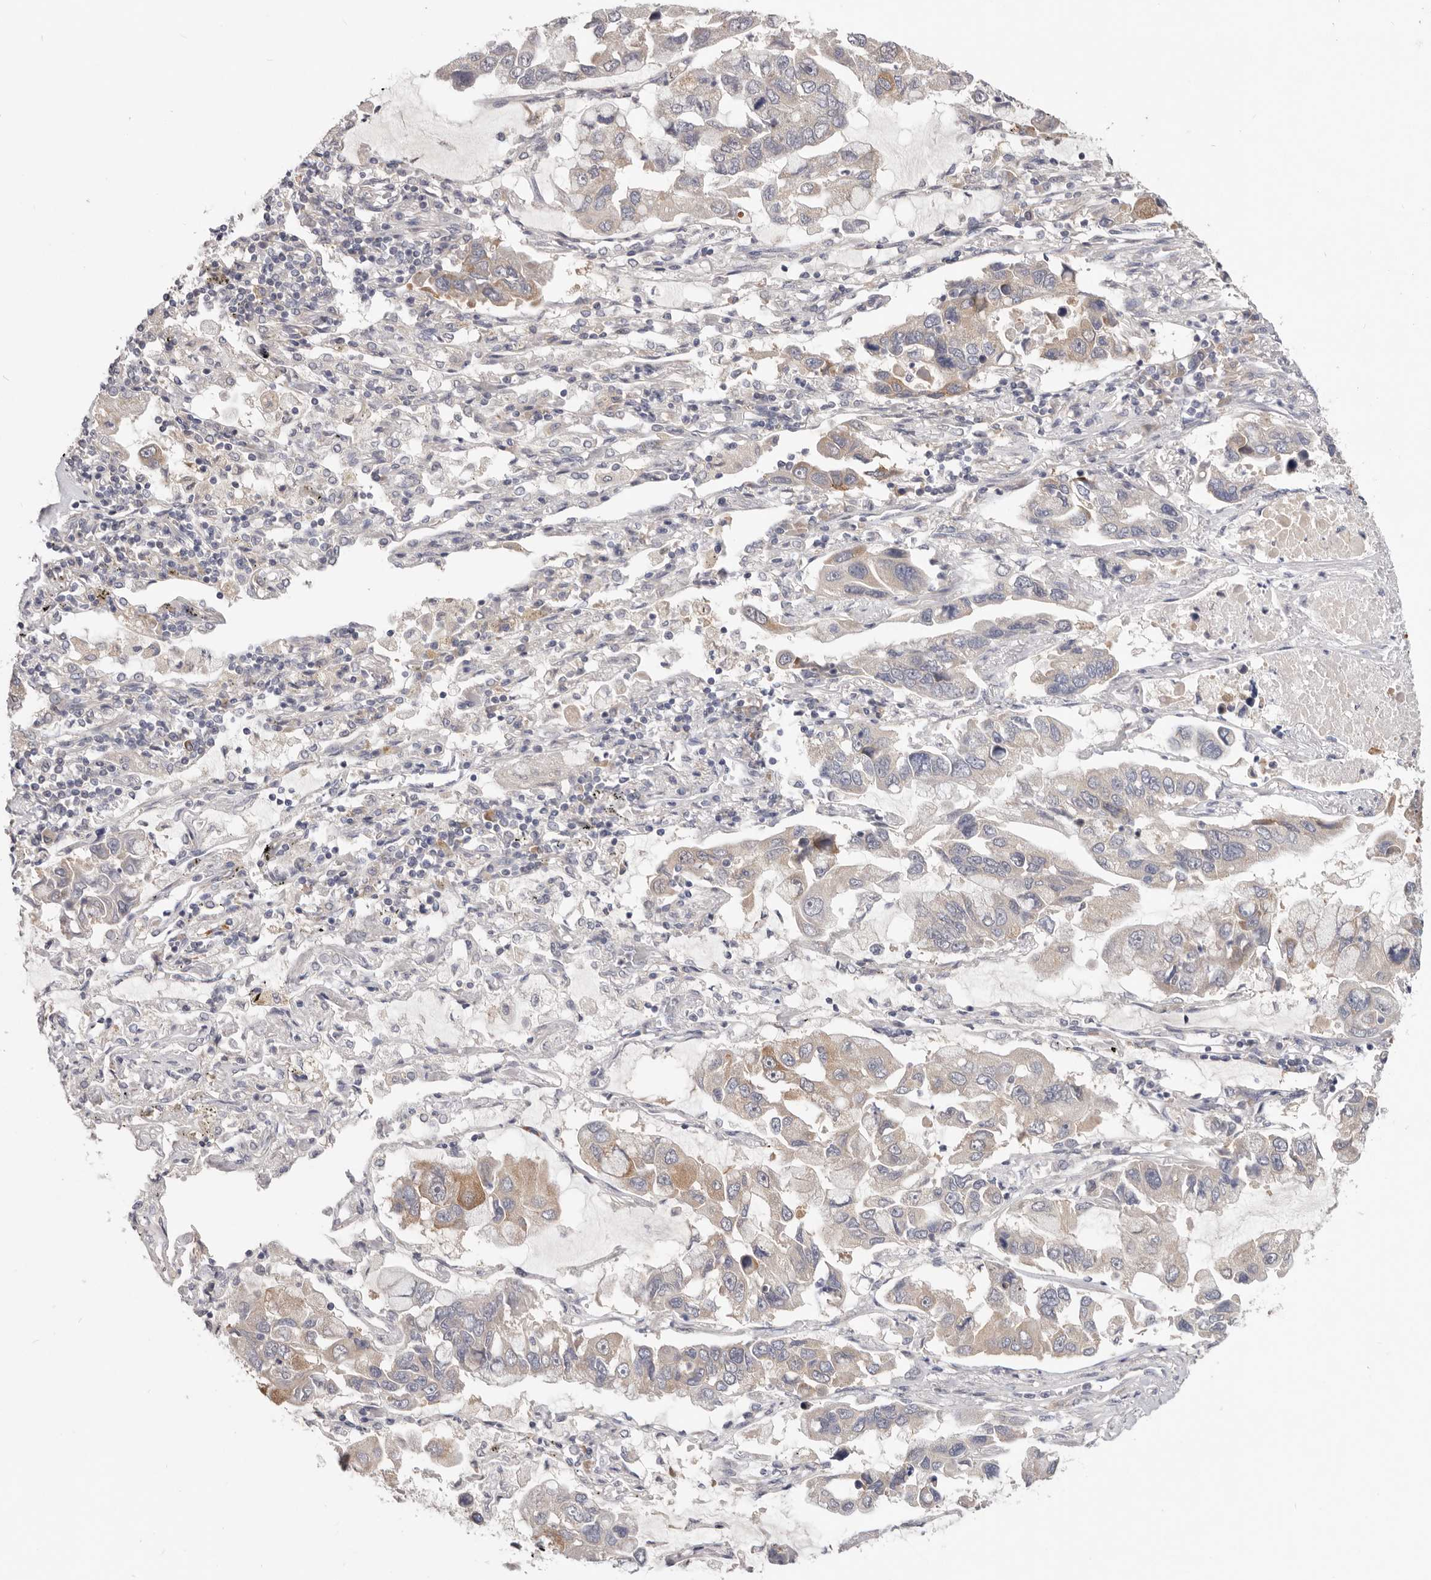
{"staining": {"intensity": "moderate", "quantity": "<25%", "location": "cytoplasmic/membranous"}, "tissue": "lung cancer", "cell_type": "Tumor cells", "image_type": "cancer", "snomed": [{"axis": "morphology", "description": "Adenocarcinoma, NOS"}, {"axis": "topography", "description": "Lung"}], "caption": "Adenocarcinoma (lung) stained for a protein (brown) demonstrates moderate cytoplasmic/membranous positive staining in about <25% of tumor cells.", "gene": "WDR77", "patient": {"sex": "male", "age": 64}}